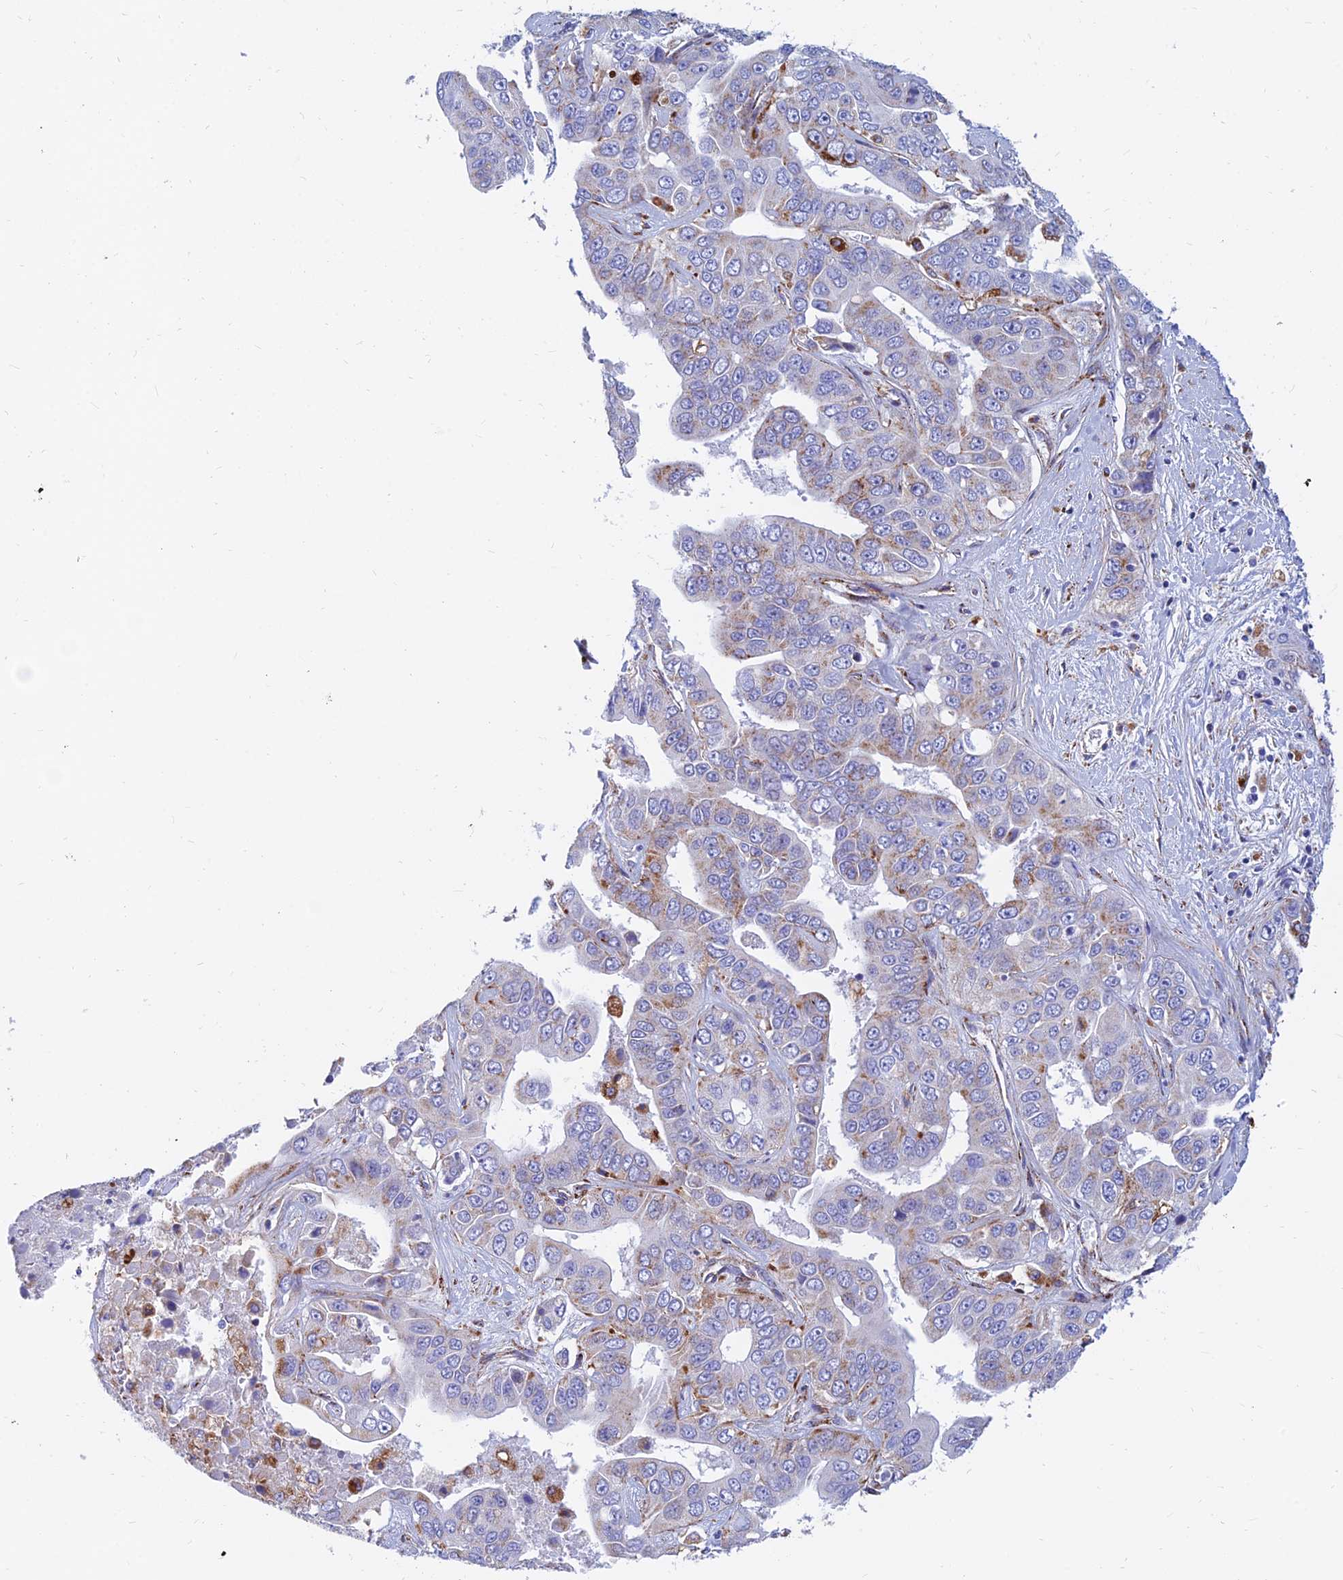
{"staining": {"intensity": "moderate", "quantity": "<25%", "location": "cytoplasmic/membranous"}, "tissue": "liver cancer", "cell_type": "Tumor cells", "image_type": "cancer", "snomed": [{"axis": "morphology", "description": "Cholangiocarcinoma"}, {"axis": "topography", "description": "Liver"}], "caption": "Moderate cytoplasmic/membranous positivity is seen in approximately <25% of tumor cells in cholangiocarcinoma (liver).", "gene": "SPNS1", "patient": {"sex": "female", "age": 52}}